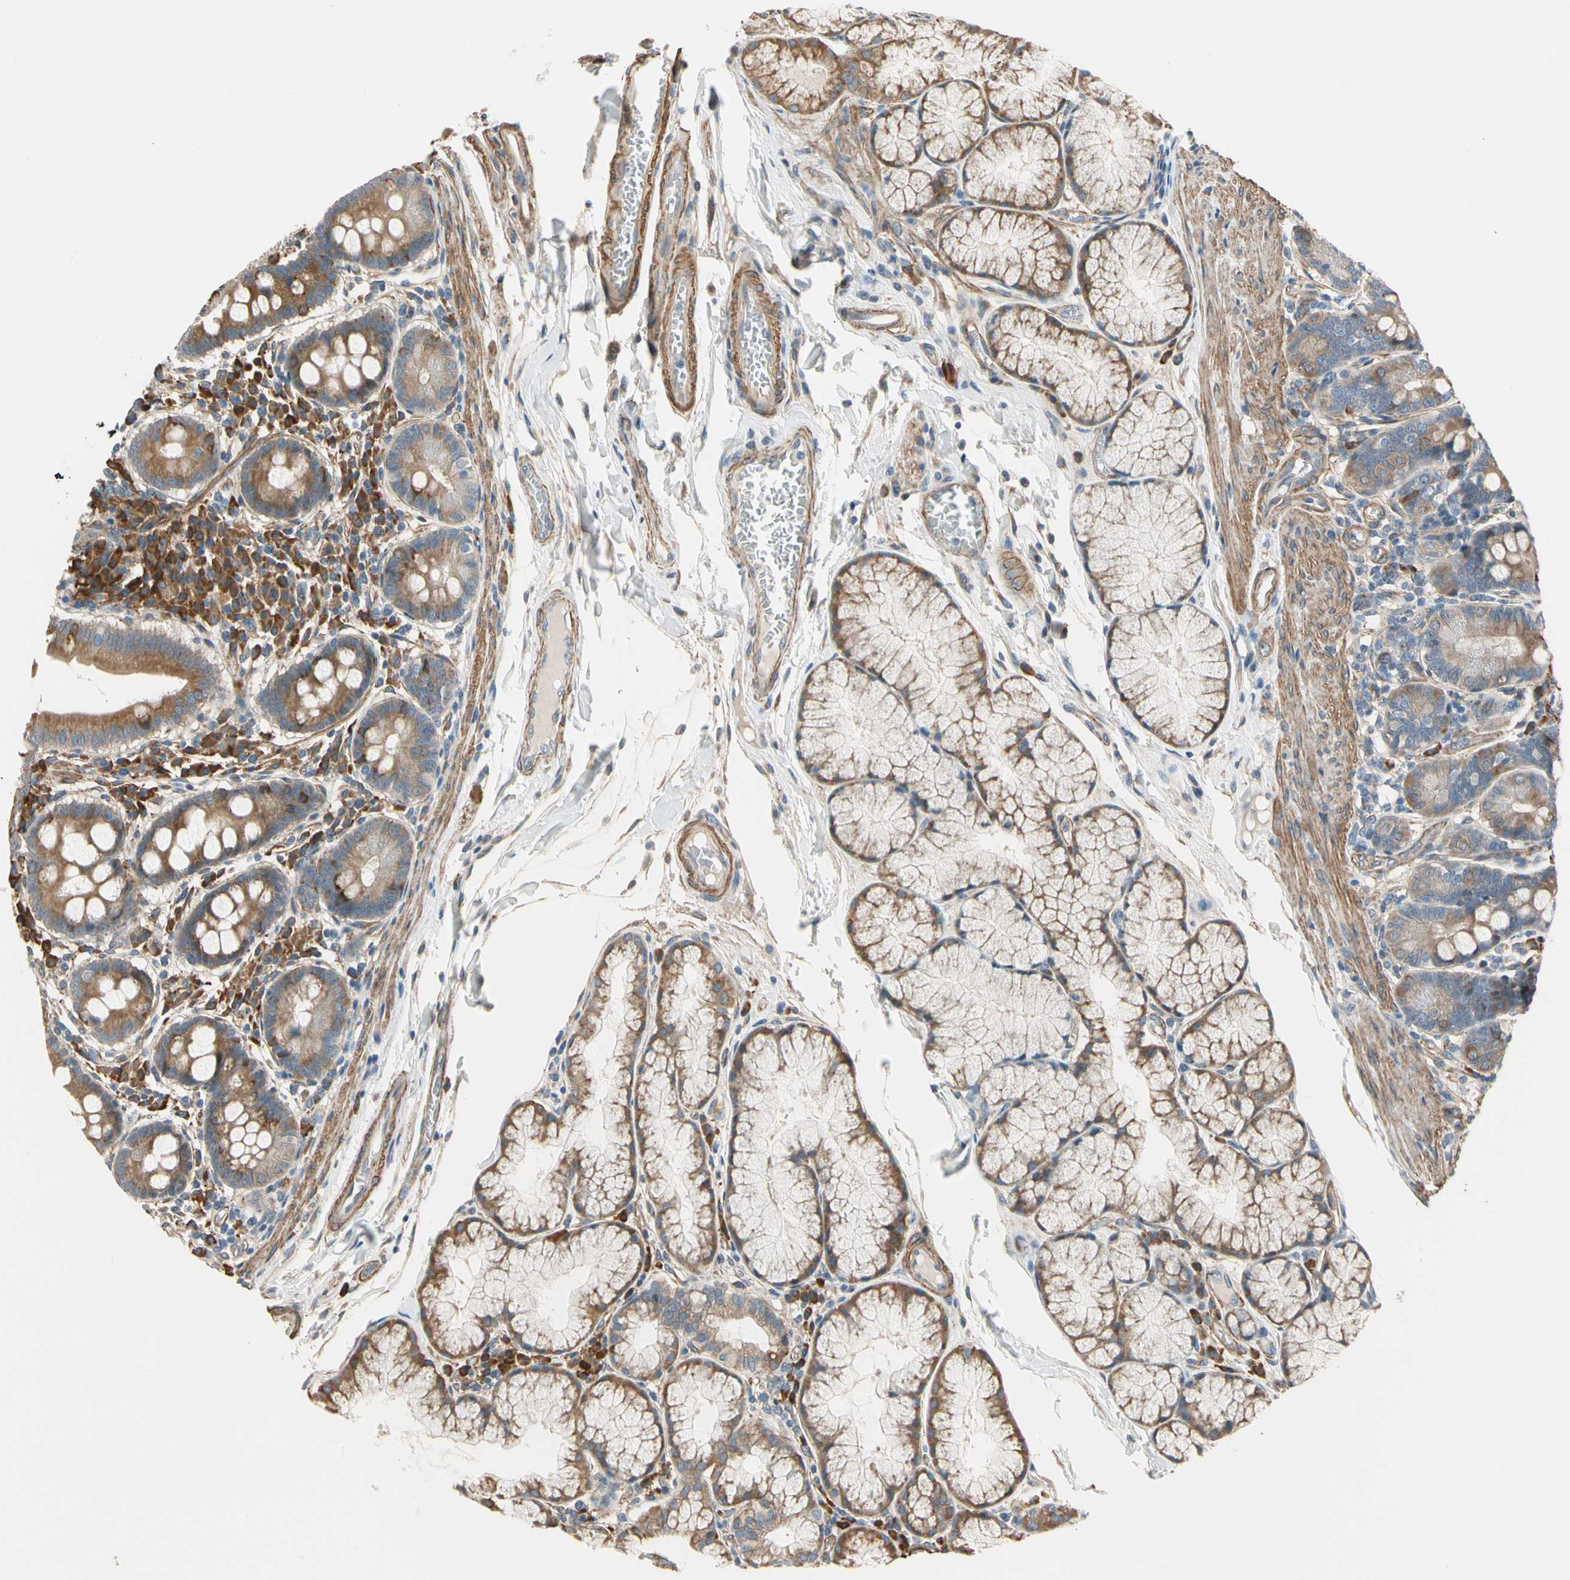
{"staining": {"intensity": "moderate", "quantity": ">75%", "location": "cytoplasmic/membranous"}, "tissue": "duodenum", "cell_type": "Glandular cells", "image_type": "normal", "snomed": [{"axis": "morphology", "description": "Normal tissue, NOS"}, {"axis": "topography", "description": "Duodenum"}], "caption": "This is a micrograph of immunohistochemistry (IHC) staining of benign duodenum, which shows moderate expression in the cytoplasmic/membranous of glandular cells.", "gene": "LIMK2", "patient": {"sex": "male", "age": 50}}